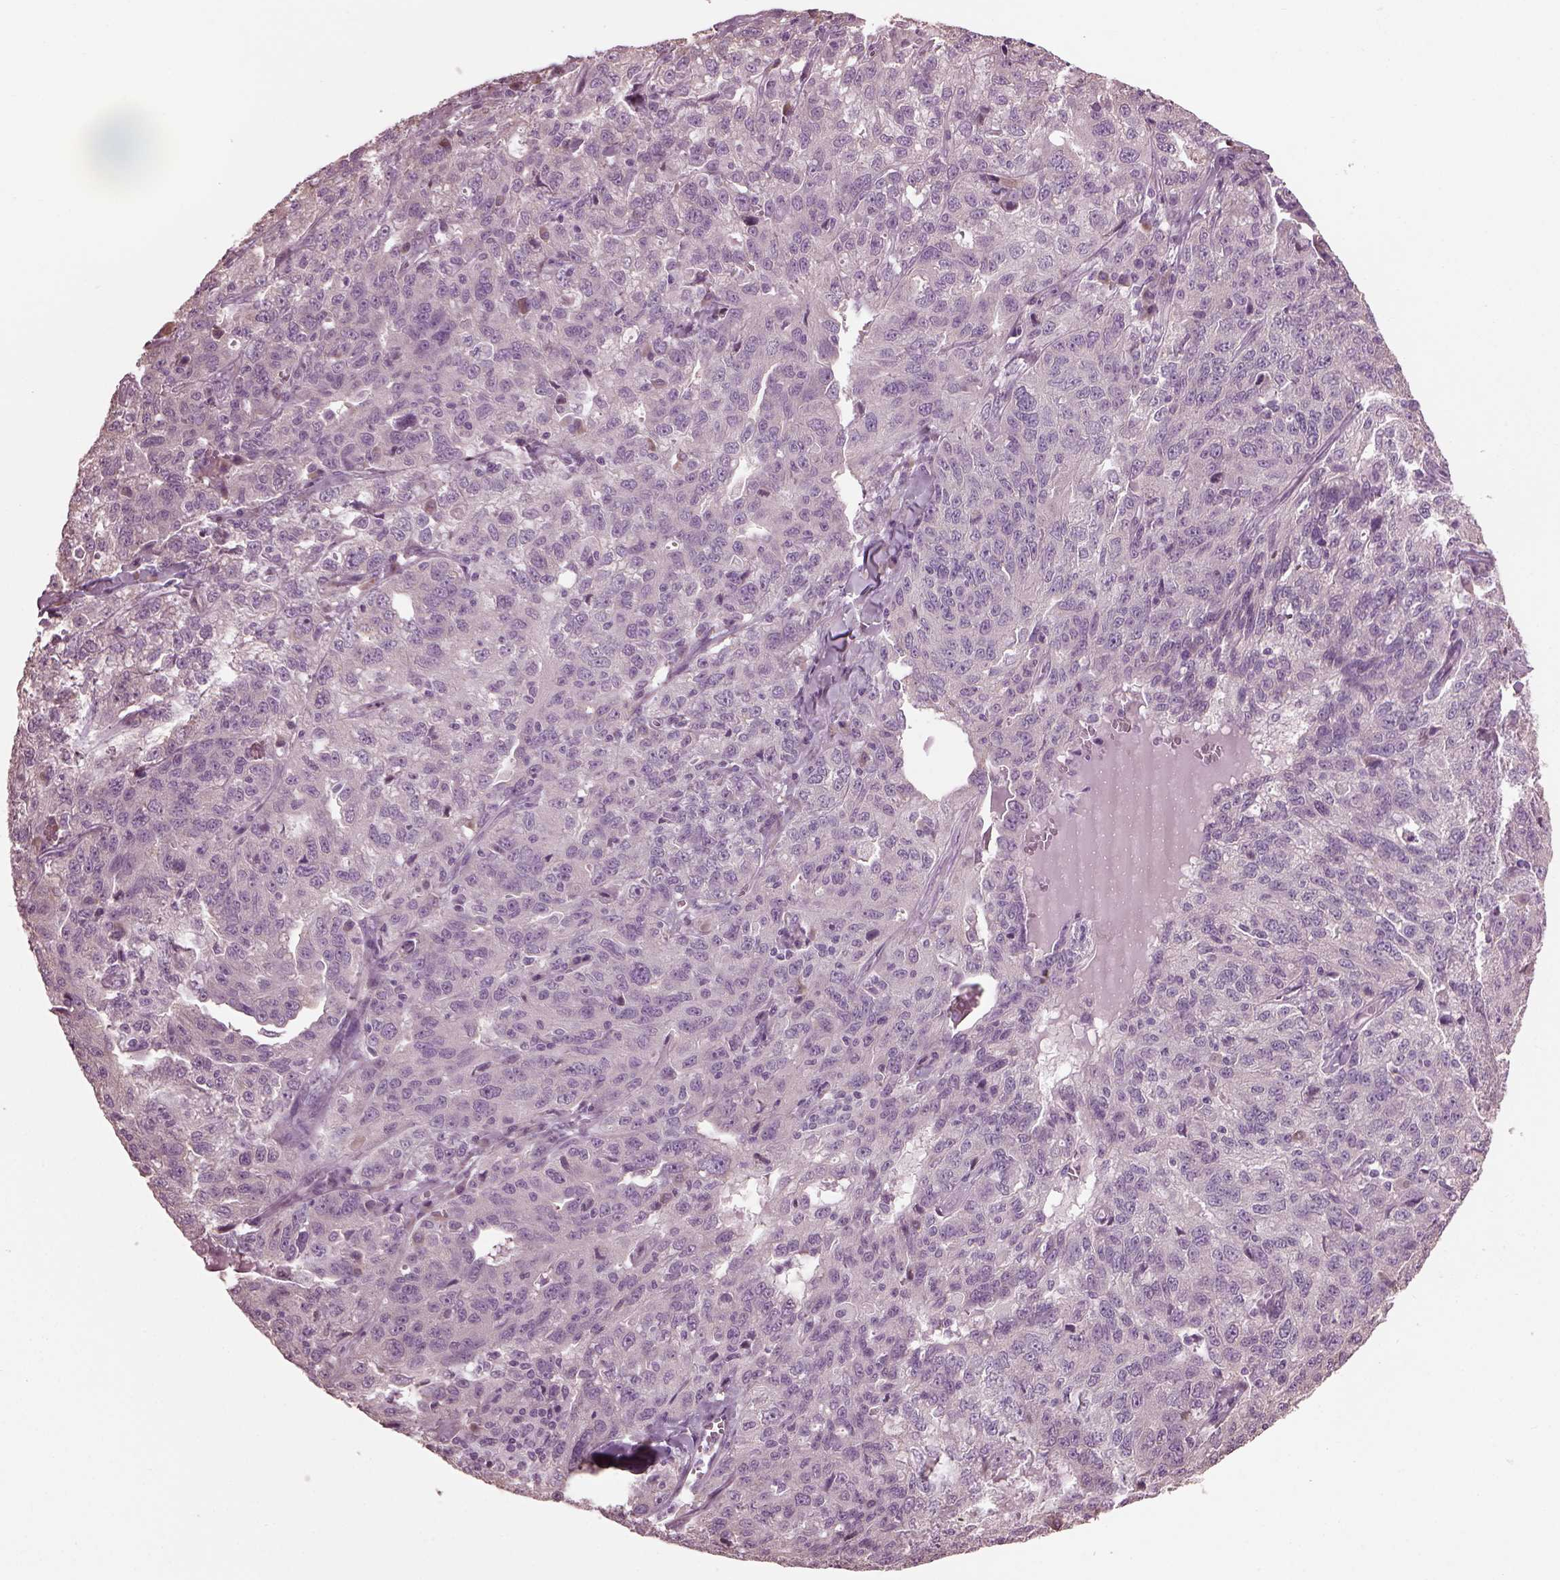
{"staining": {"intensity": "negative", "quantity": "none", "location": "none"}, "tissue": "ovarian cancer", "cell_type": "Tumor cells", "image_type": "cancer", "snomed": [{"axis": "morphology", "description": "Cystadenocarcinoma, serous, NOS"}, {"axis": "topography", "description": "Ovary"}], "caption": "This histopathology image is of ovarian cancer (serous cystadenocarcinoma) stained with immunohistochemistry to label a protein in brown with the nuclei are counter-stained blue. There is no staining in tumor cells.", "gene": "CABP5", "patient": {"sex": "female", "age": 71}}